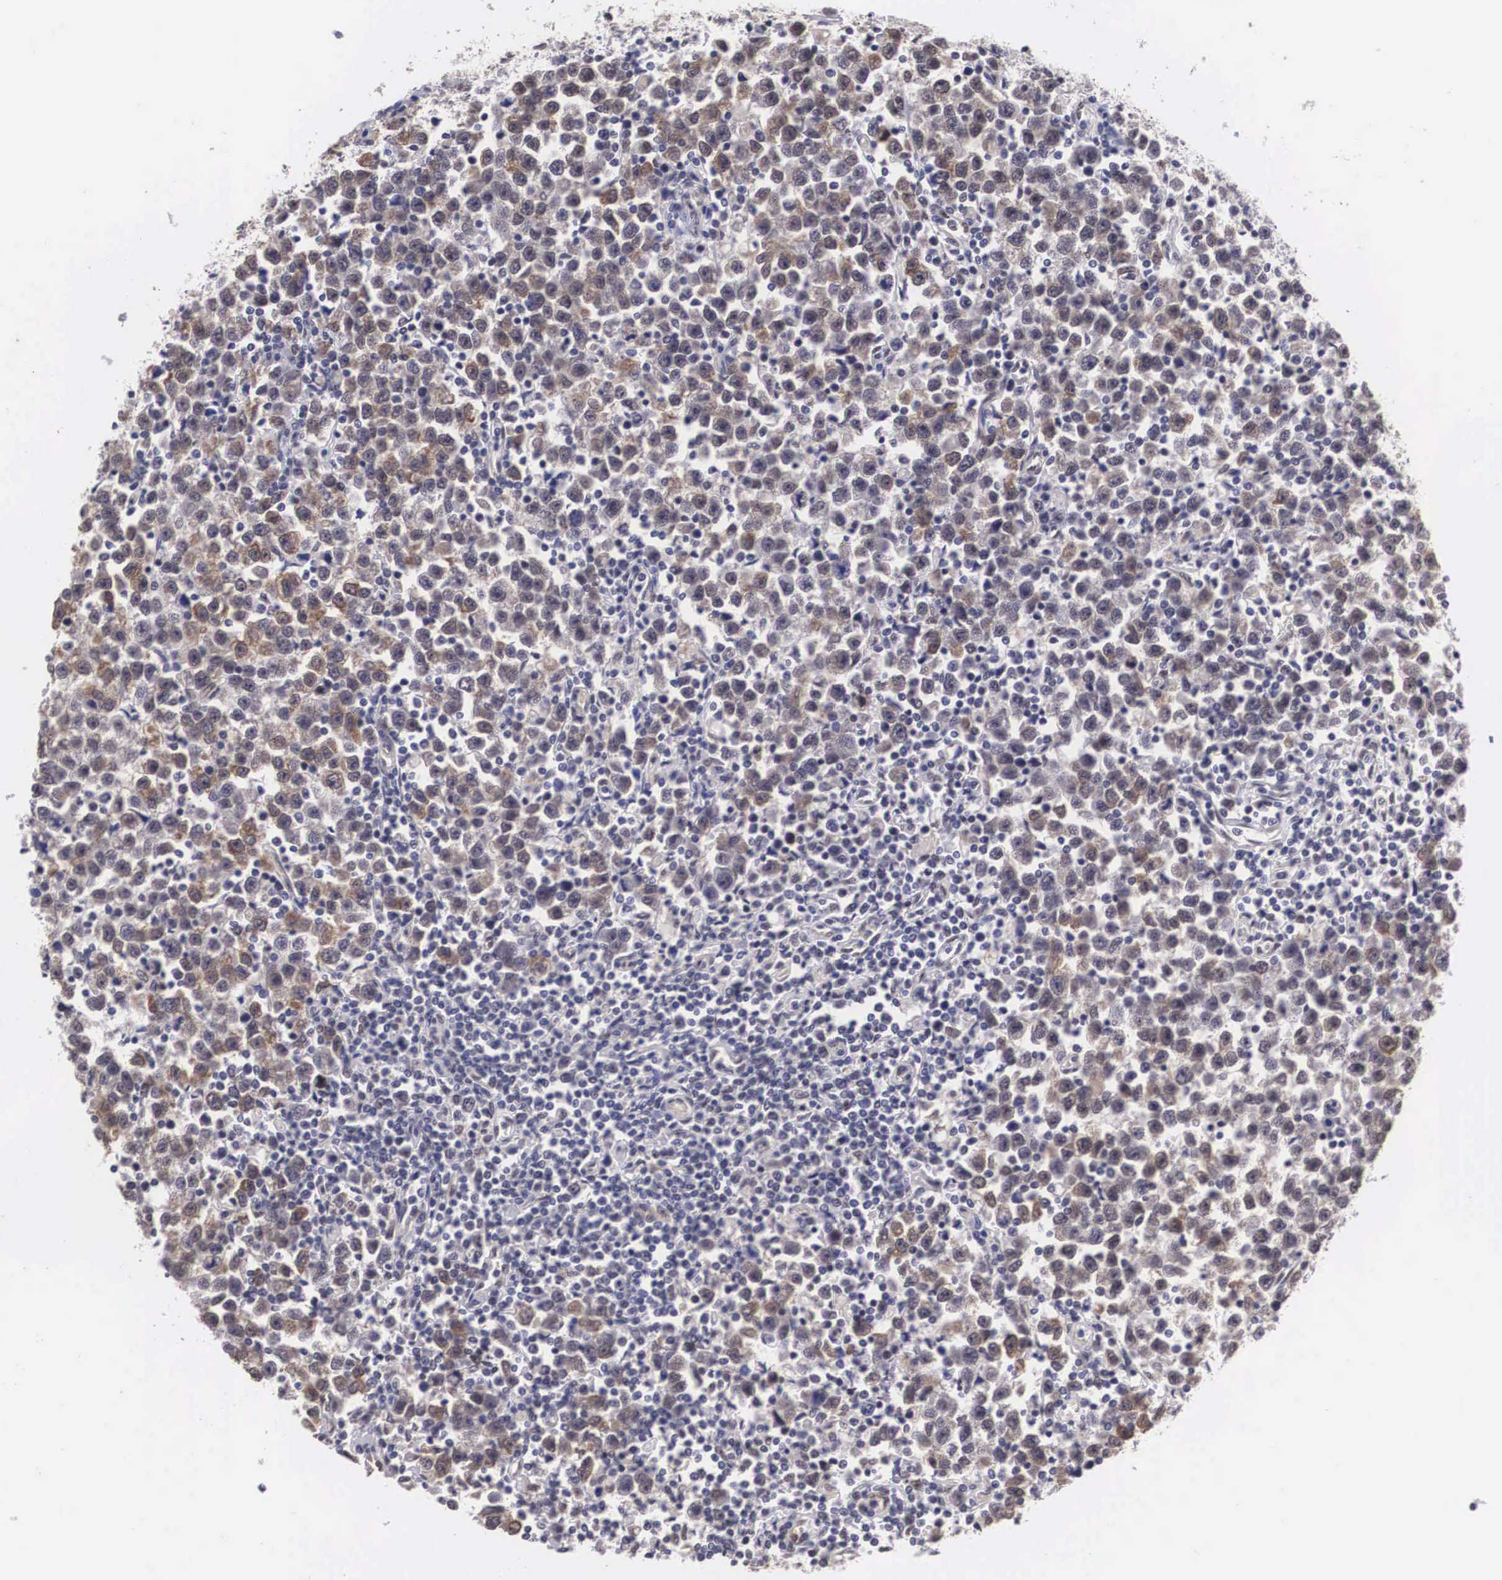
{"staining": {"intensity": "moderate", "quantity": "25%-75%", "location": "cytoplasmic/membranous"}, "tissue": "testis cancer", "cell_type": "Tumor cells", "image_type": "cancer", "snomed": [{"axis": "morphology", "description": "Seminoma, NOS"}, {"axis": "topography", "description": "Testis"}], "caption": "The micrograph demonstrates immunohistochemical staining of testis cancer. There is moderate cytoplasmic/membranous positivity is seen in about 25%-75% of tumor cells.", "gene": "OTX2", "patient": {"sex": "male", "age": 43}}